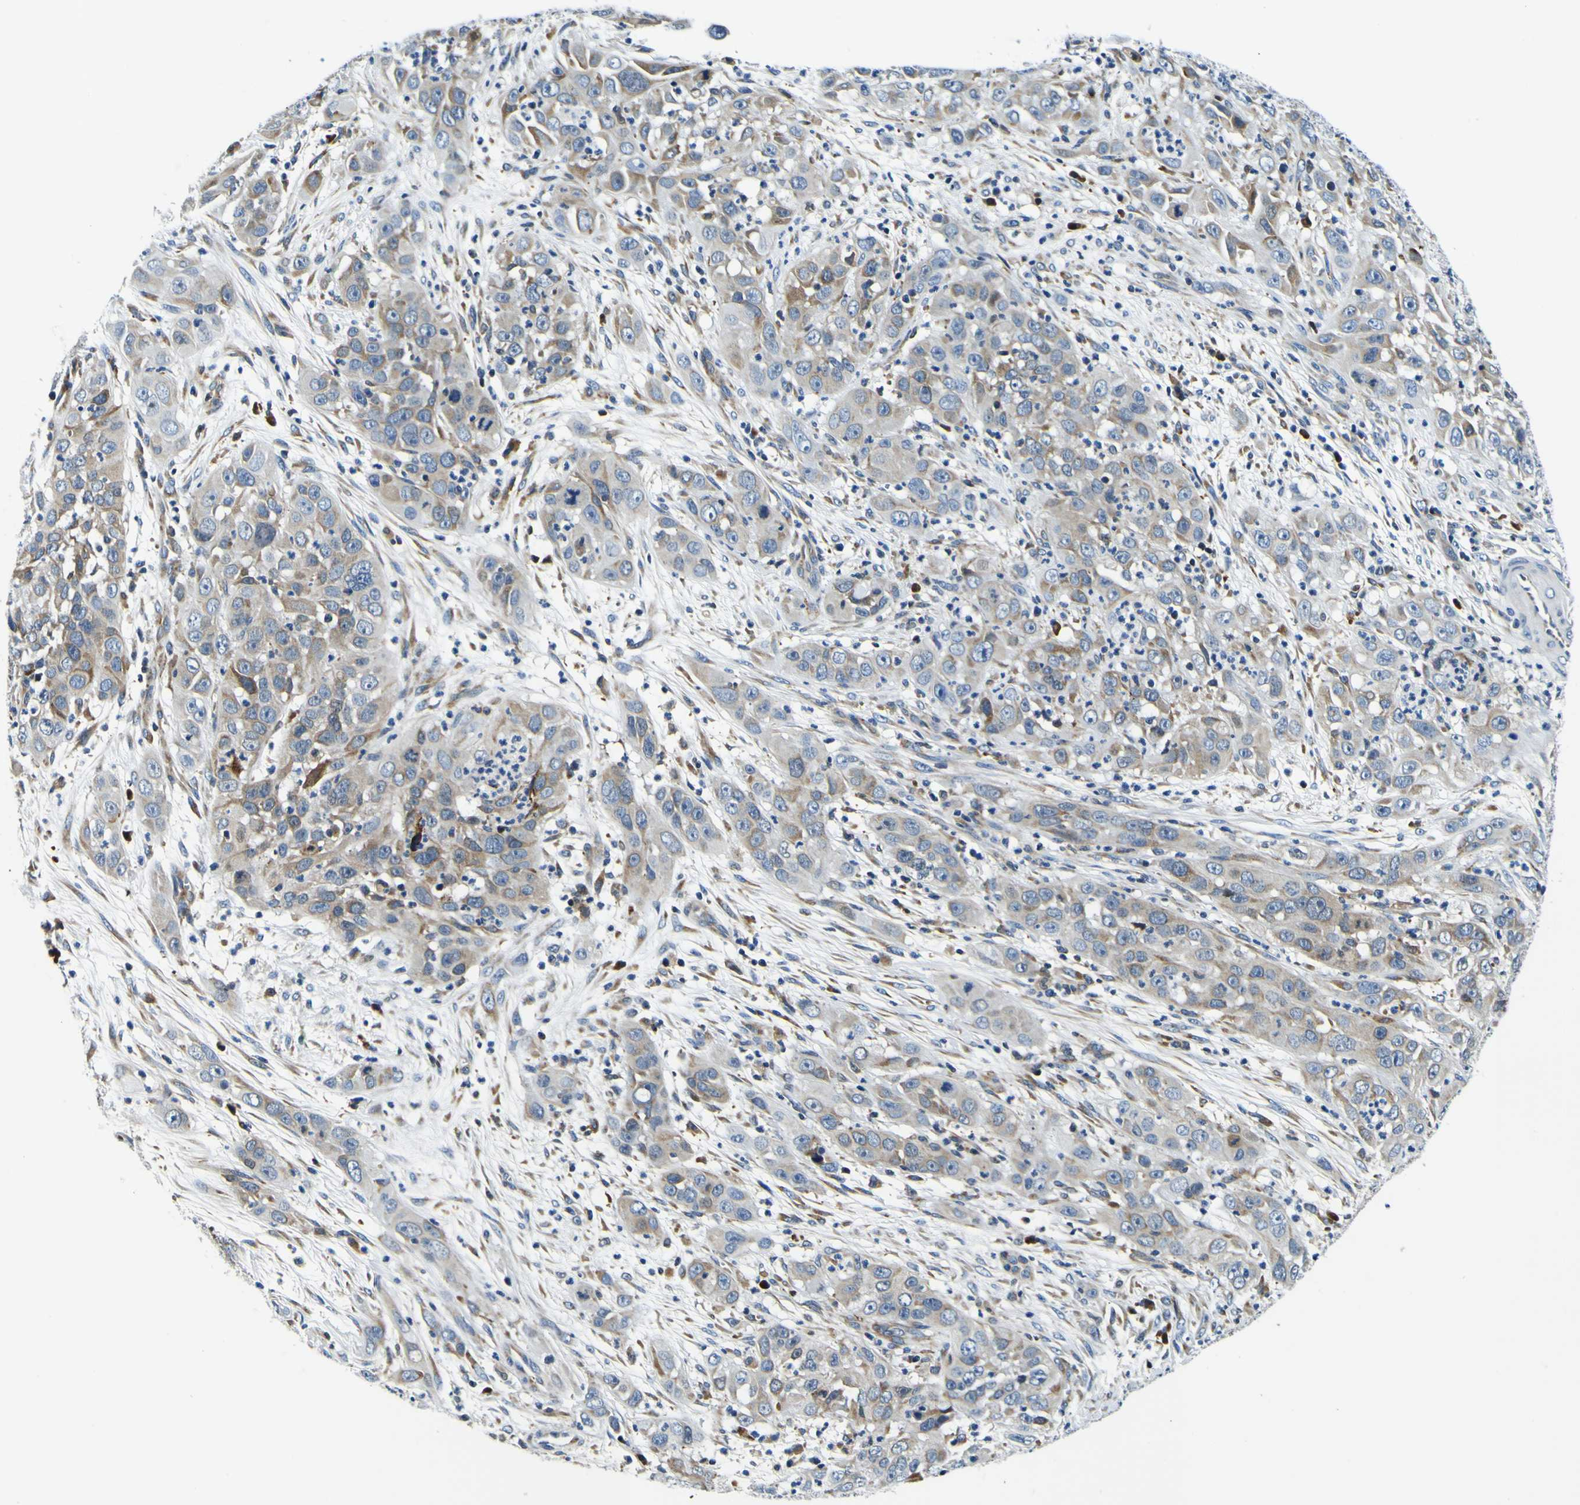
{"staining": {"intensity": "moderate", "quantity": "25%-75%", "location": "cytoplasmic/membranous"}, "tissue": "cervical cancer", "cell_type": "Tumor cells", "image_type": "cancer", "snomed": [{"axis": "morphology", "description": "Squamous cell carcinoma, NOS"}, {"axis": "topography", "description": "Cervix"}], "caption": "Immunohistochemical staining of human cervical cancer (squamous cell carcinoma) reveals medium levels of moderate cytoplasmic/membranous staining in approximately 25%-75% of tumor cells.", "gene": "NLRP3", "patient": {"sex": "female", "age": 32}}